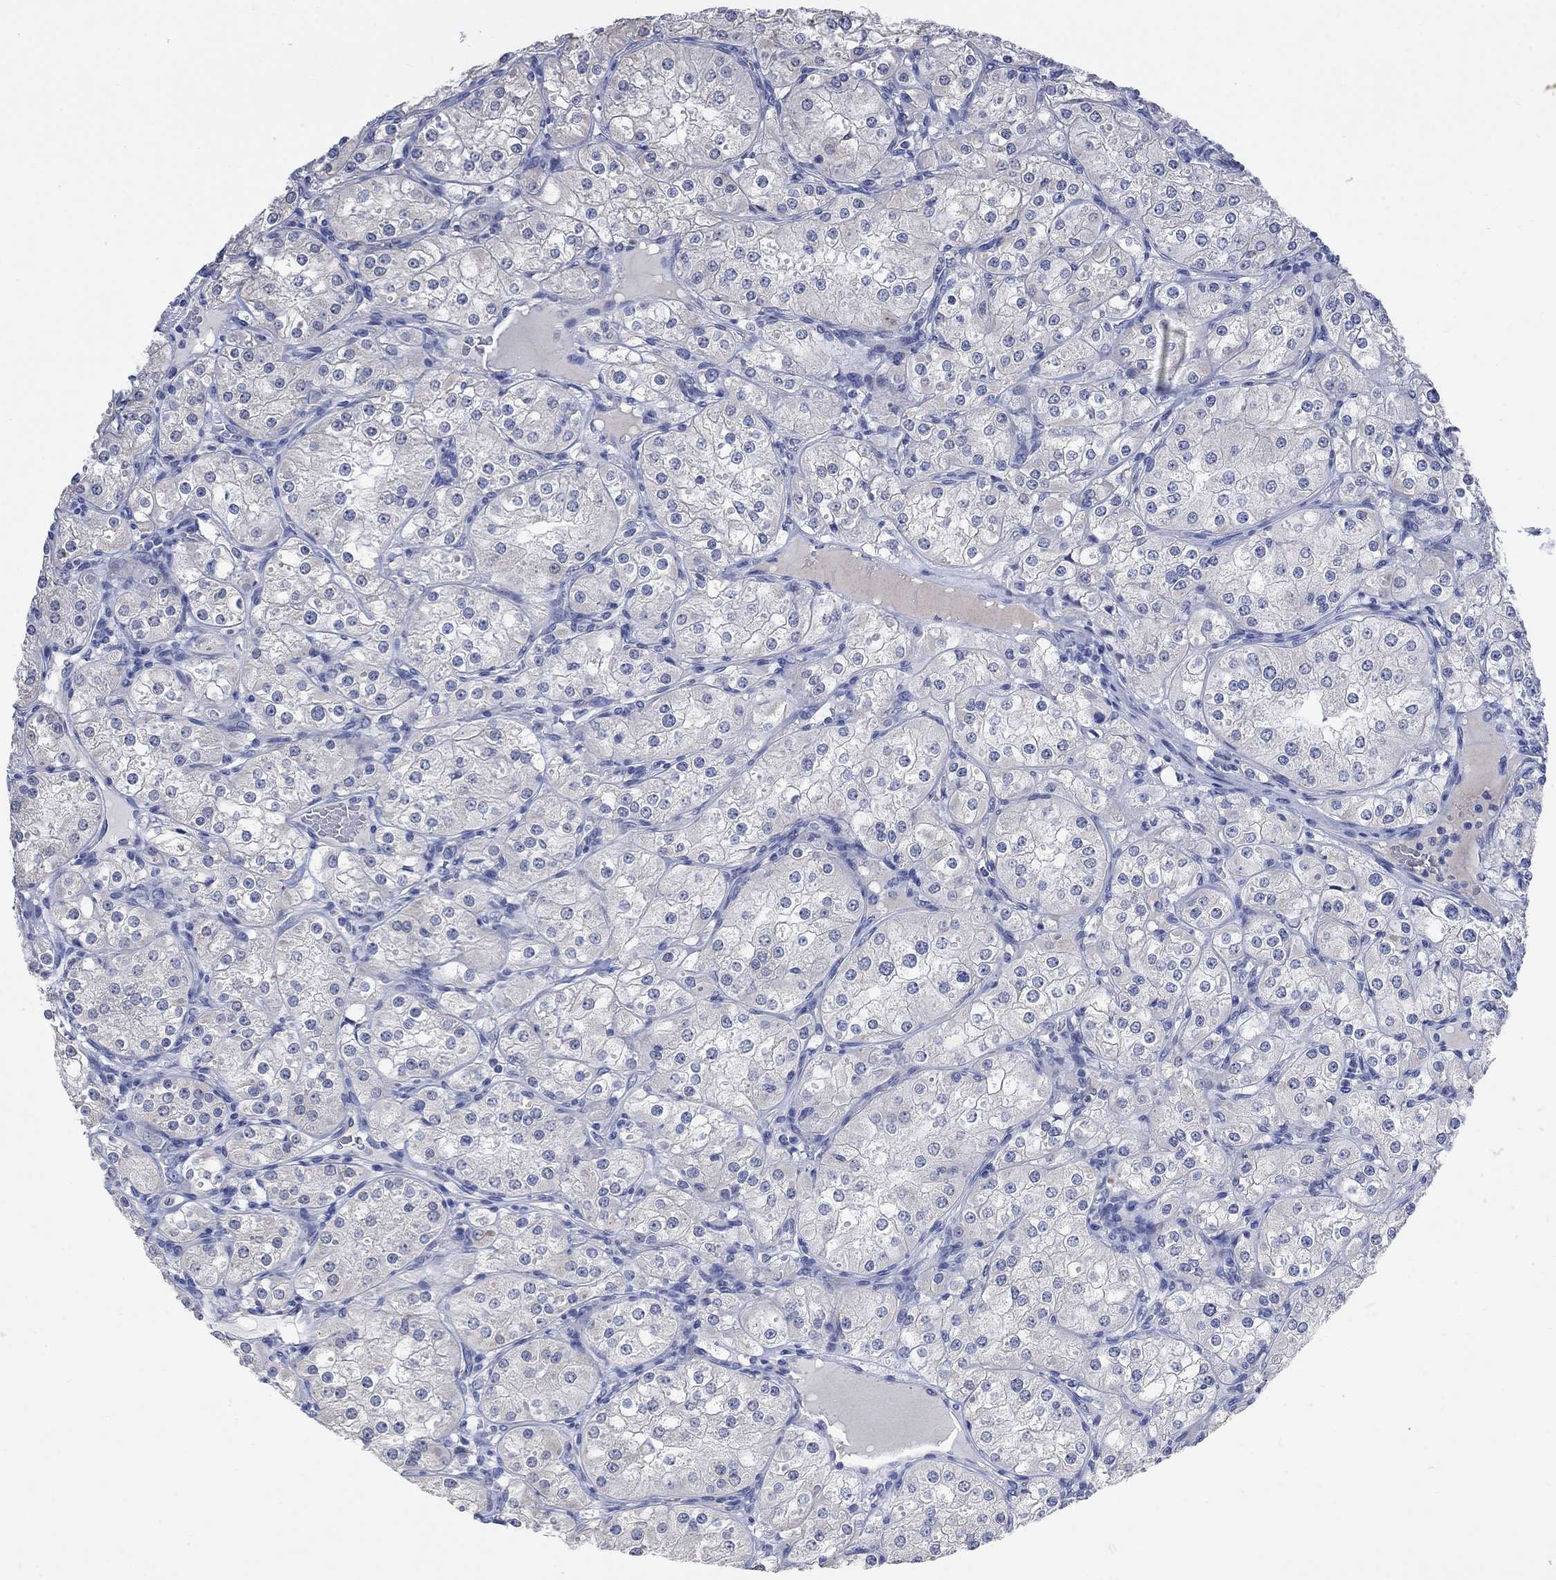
{"staining": {"intensity": "negative", "quantity": "none", "location": "none"}, "tissue": "renal cancer", "cell_type": "Tumor cells", "image_type": "cancer", "snomed": [{"axis": "morphology", "description": "Adenocarcinoma, NOS"}, {"axis": "topography", "description": "Kidney"}], "caption": "IHC histopathology image of human renal adenocarcinoma stained for a protein (brown), which shows no staining in tumor cells. (Stains: DAB immunohistochemistry with hematoxylin counter stain, Microscopy: brightfield microscopy at high magnification).", "gene": "FBP2", "patient": {"sex": "male", "age": 77}}